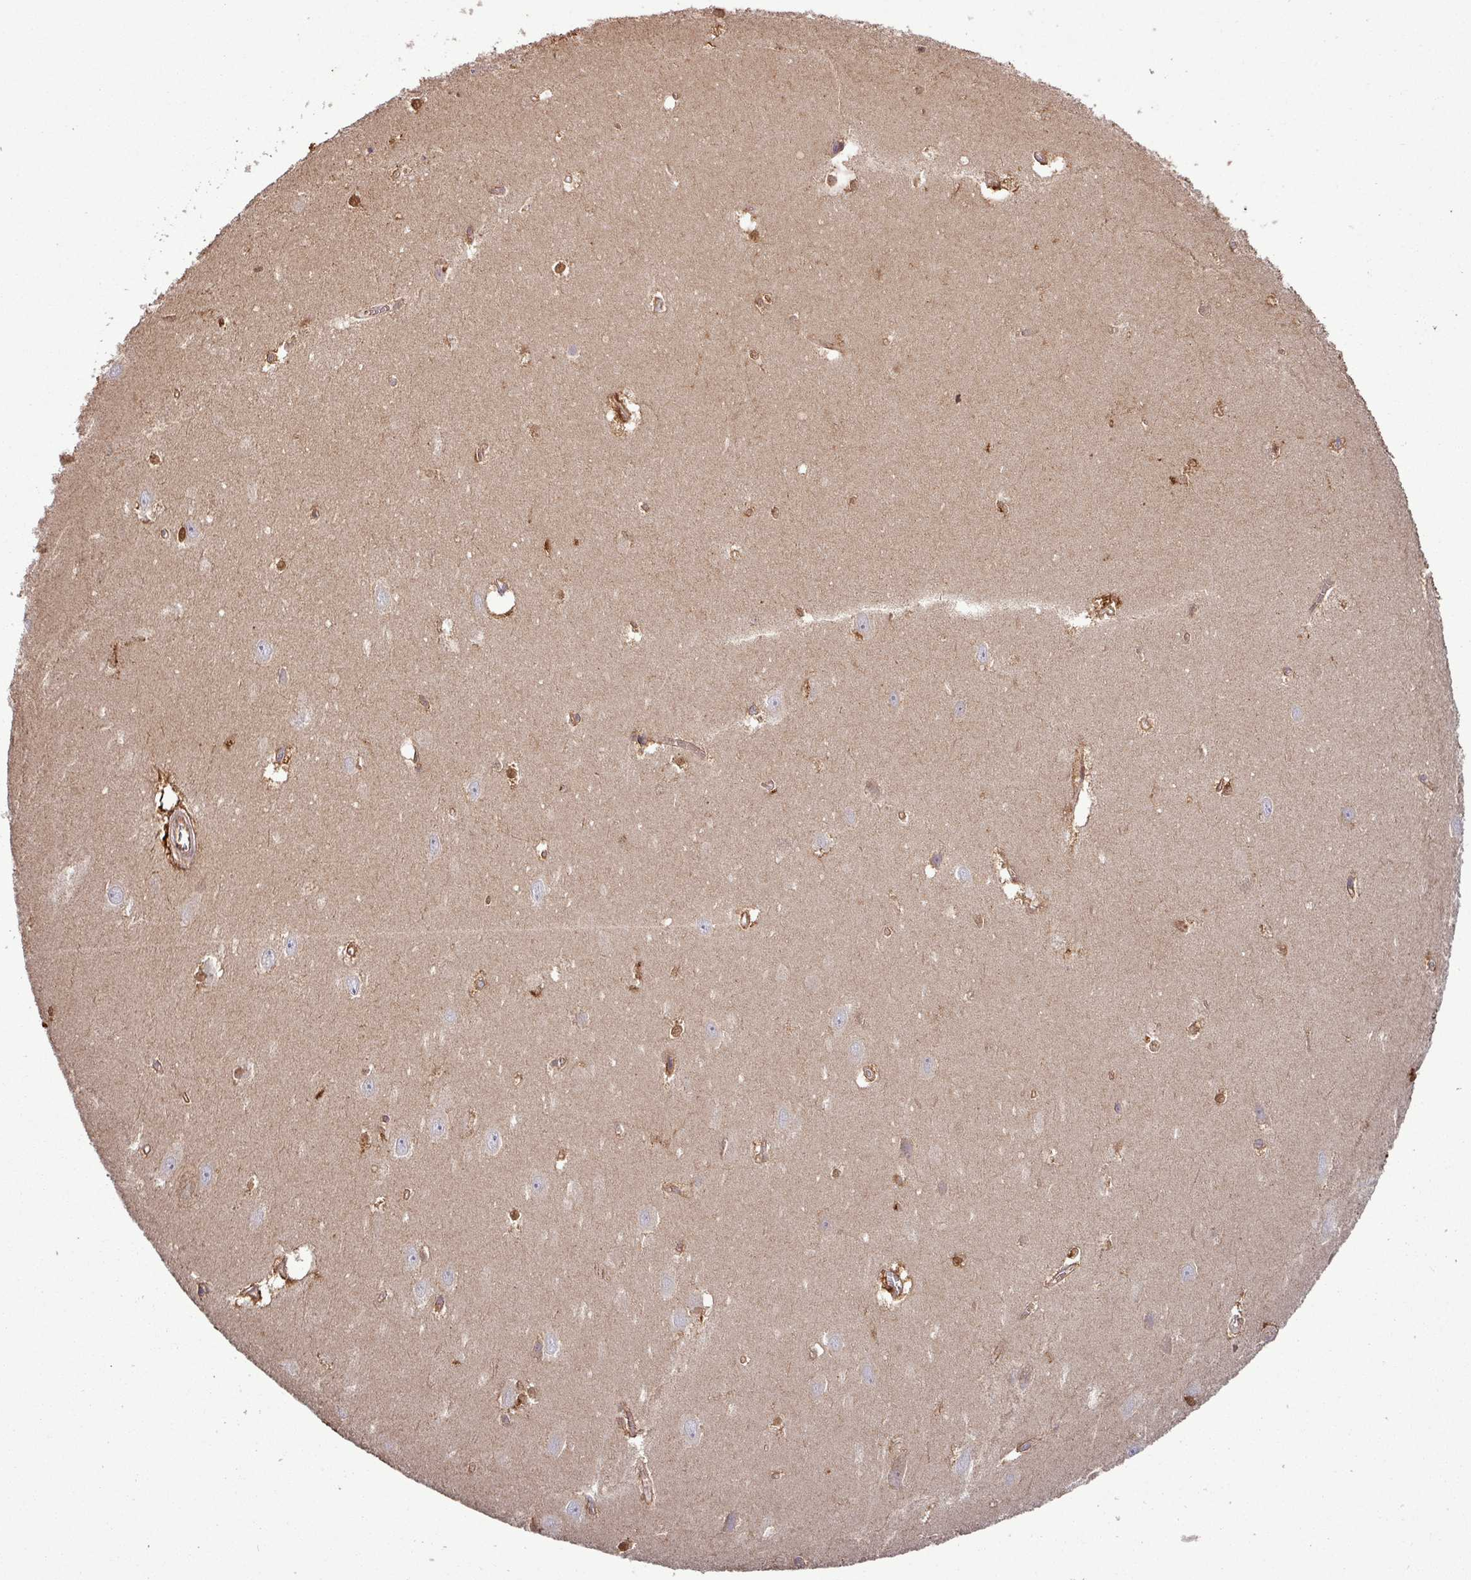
{"staining": {"intensity": "strong", "quantity": "<25%", "location": "cytoplasmic/membranous"}, "tissue": "hippocampus", "cell_type": "Glial cells", "image_type": "normal", "snomed": [{"axis": "morphology", "description": "Normal tissue, NOS"}, {"axis": "topography", "description": "Hippocampus"}], "caption": "A medium amount of strong cytoplasmic/membranous staining is identified in approximately <25% of glial cells in benign hippocampus.", "gene": "SIRPB2", "patient": {"sex": "female", "age": 64}}